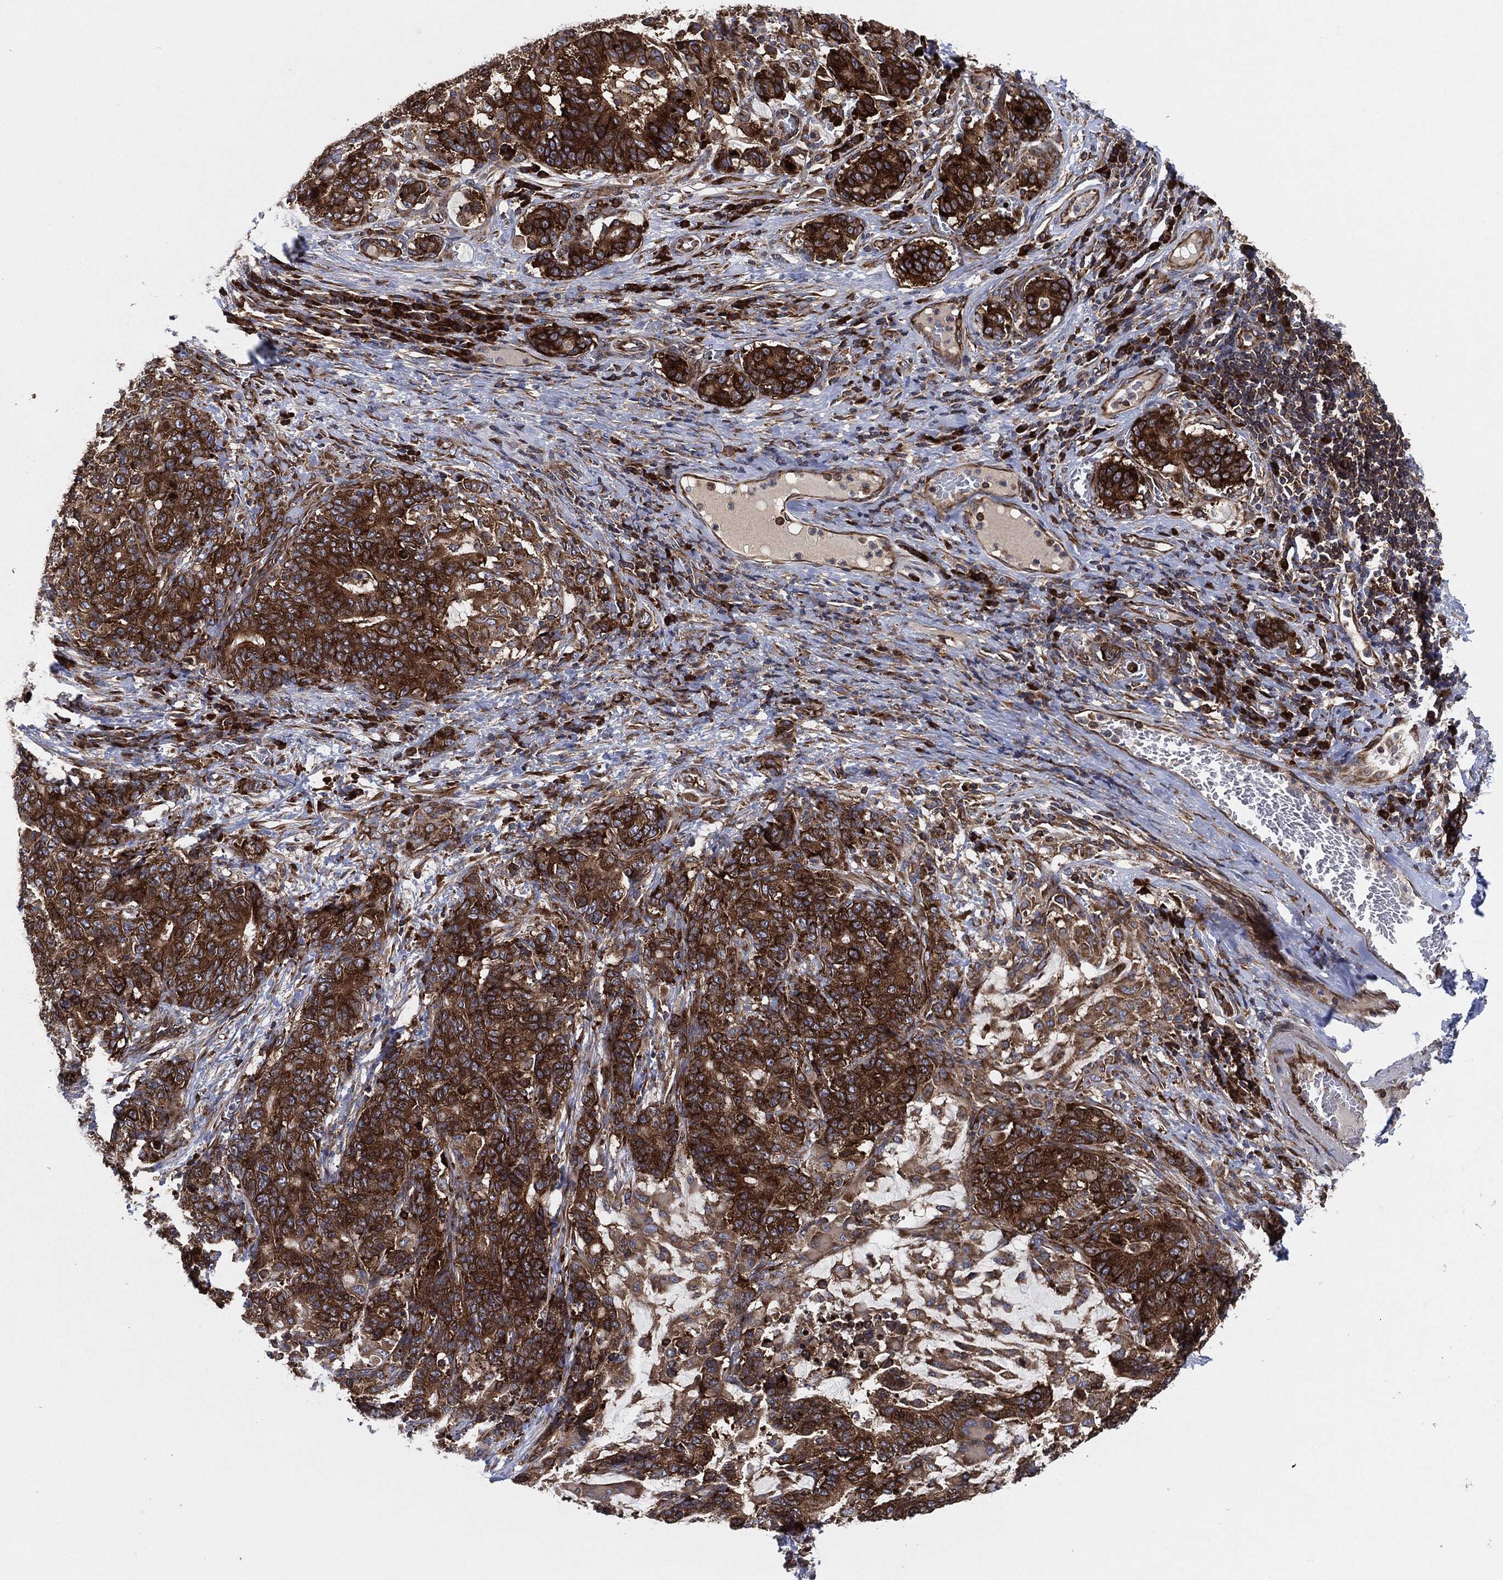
{"staining": {"intensity": "strong", "quantity": ">75%", "location": "cytoplasmic/membranous"}, "tissue": "stomach cancer", "cell_type": "Tumor cells", "image_type": "cancer", "snomed": [{"axis": "morphology", "description": "Normal tissue, NOS"}, {"axis": "morphology", "description": "Adenocarcinoma, NOS"}, {"axis": "topography", "description": "Stomach"}], "caption": "Immunohistochemical staining of human stomach cancer reveals strong cytoplasmic/membranous protein staining in about >75% of tumor cells.", "gene": "EIF2S2", "patient": {"sex": "female", "age": 64}}